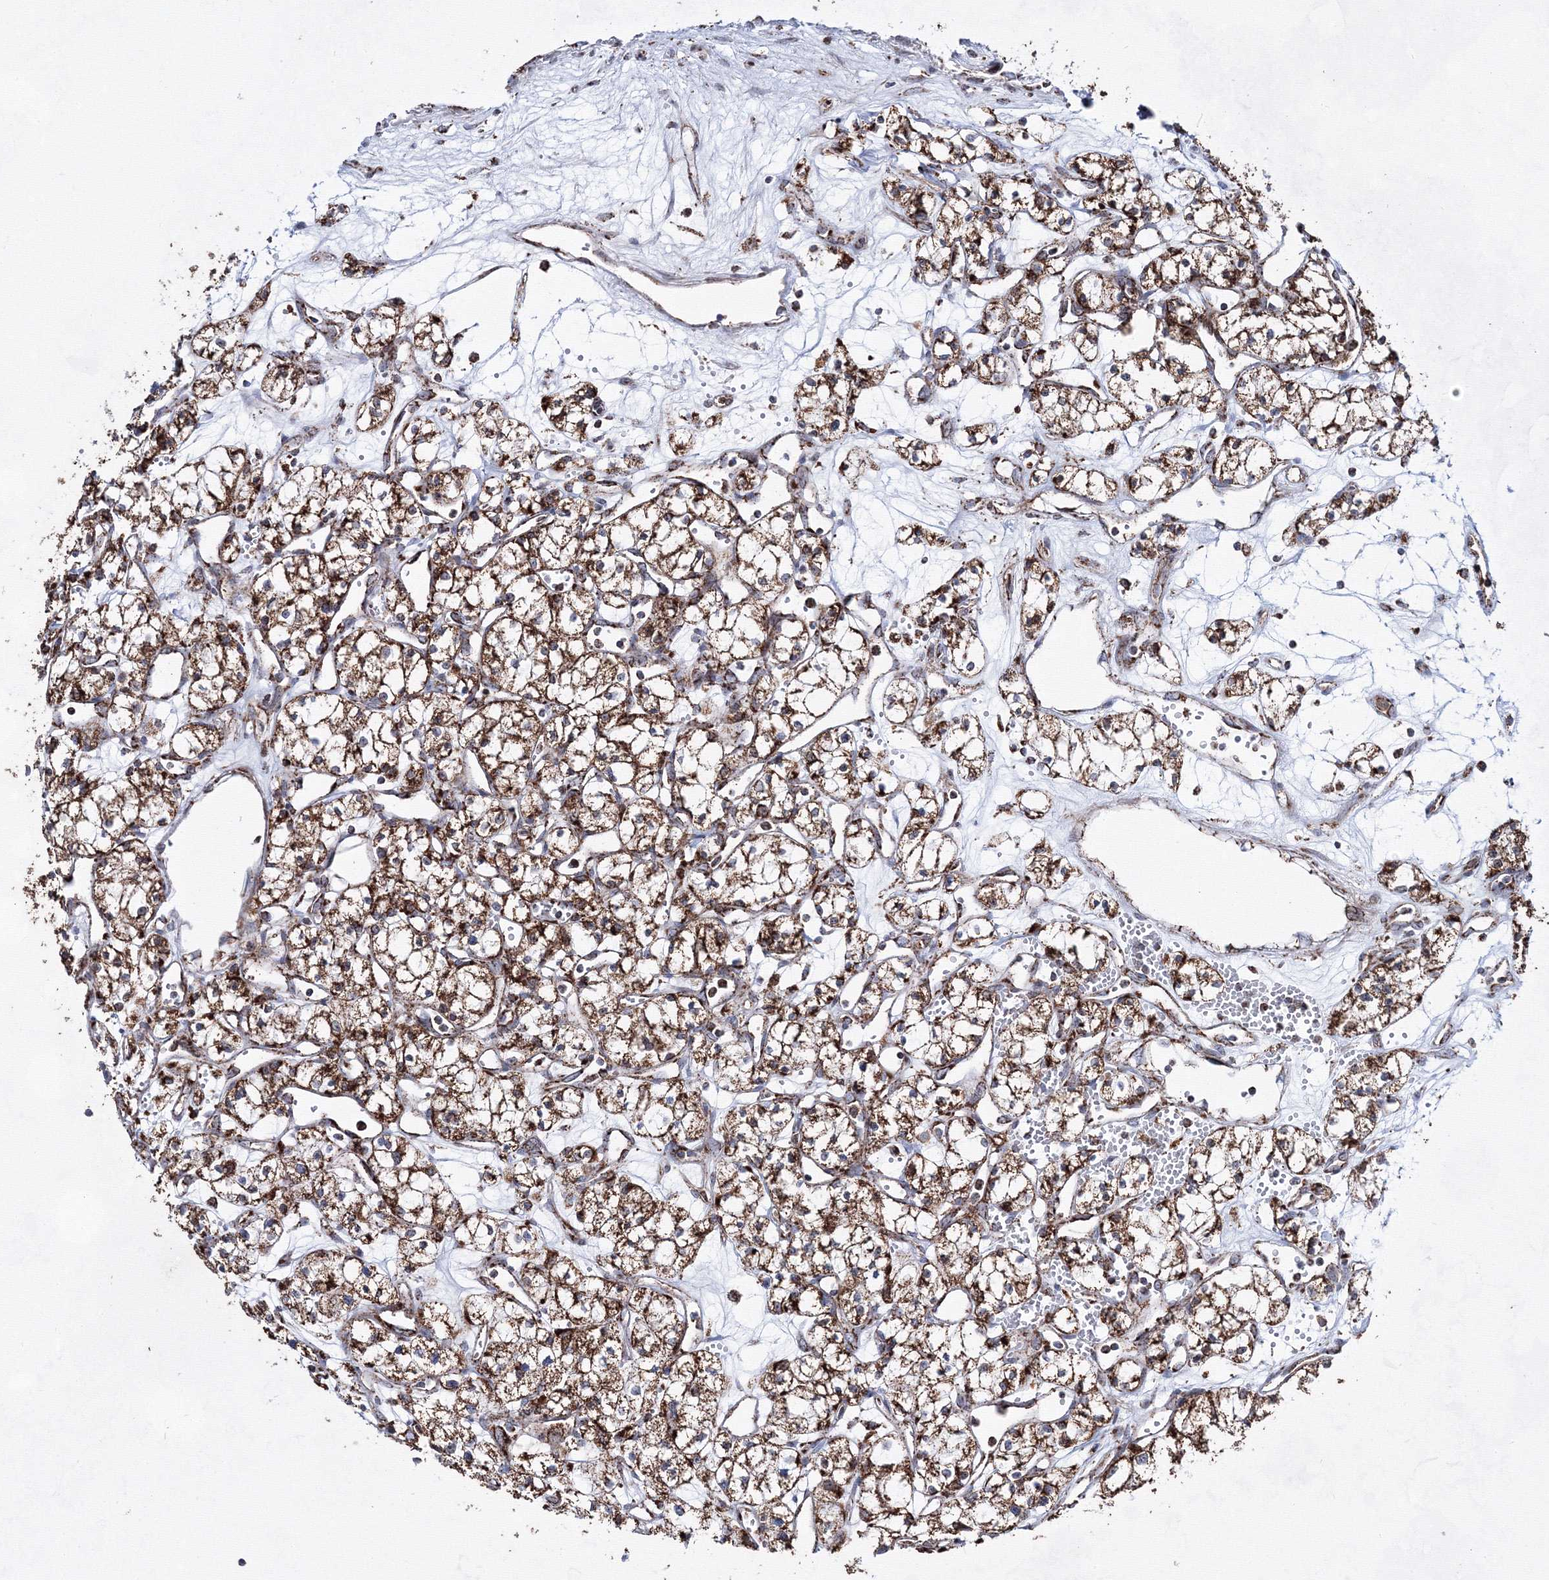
{"staining": {"intensity": "strong", "quantity": ">75%", "location": "cytoplasmic/membranous"}, "tissue": "renal cancer", "cell_type": "Tumor cells", "image_type": "cancer", "snomed": [{"axis": "morphology", "description": "Adenocarcinoma, NOS"}, {"axis": "topography", "description": "Kidney"}], "caption": "Human renal adenocarcinoma stained with a brown dye reveals strong cytoplasmic/membranous positive staining in approximately >75% of tumor cells.", "gene": "HADHB", "patient": {"sex": "male", "age": 59}}